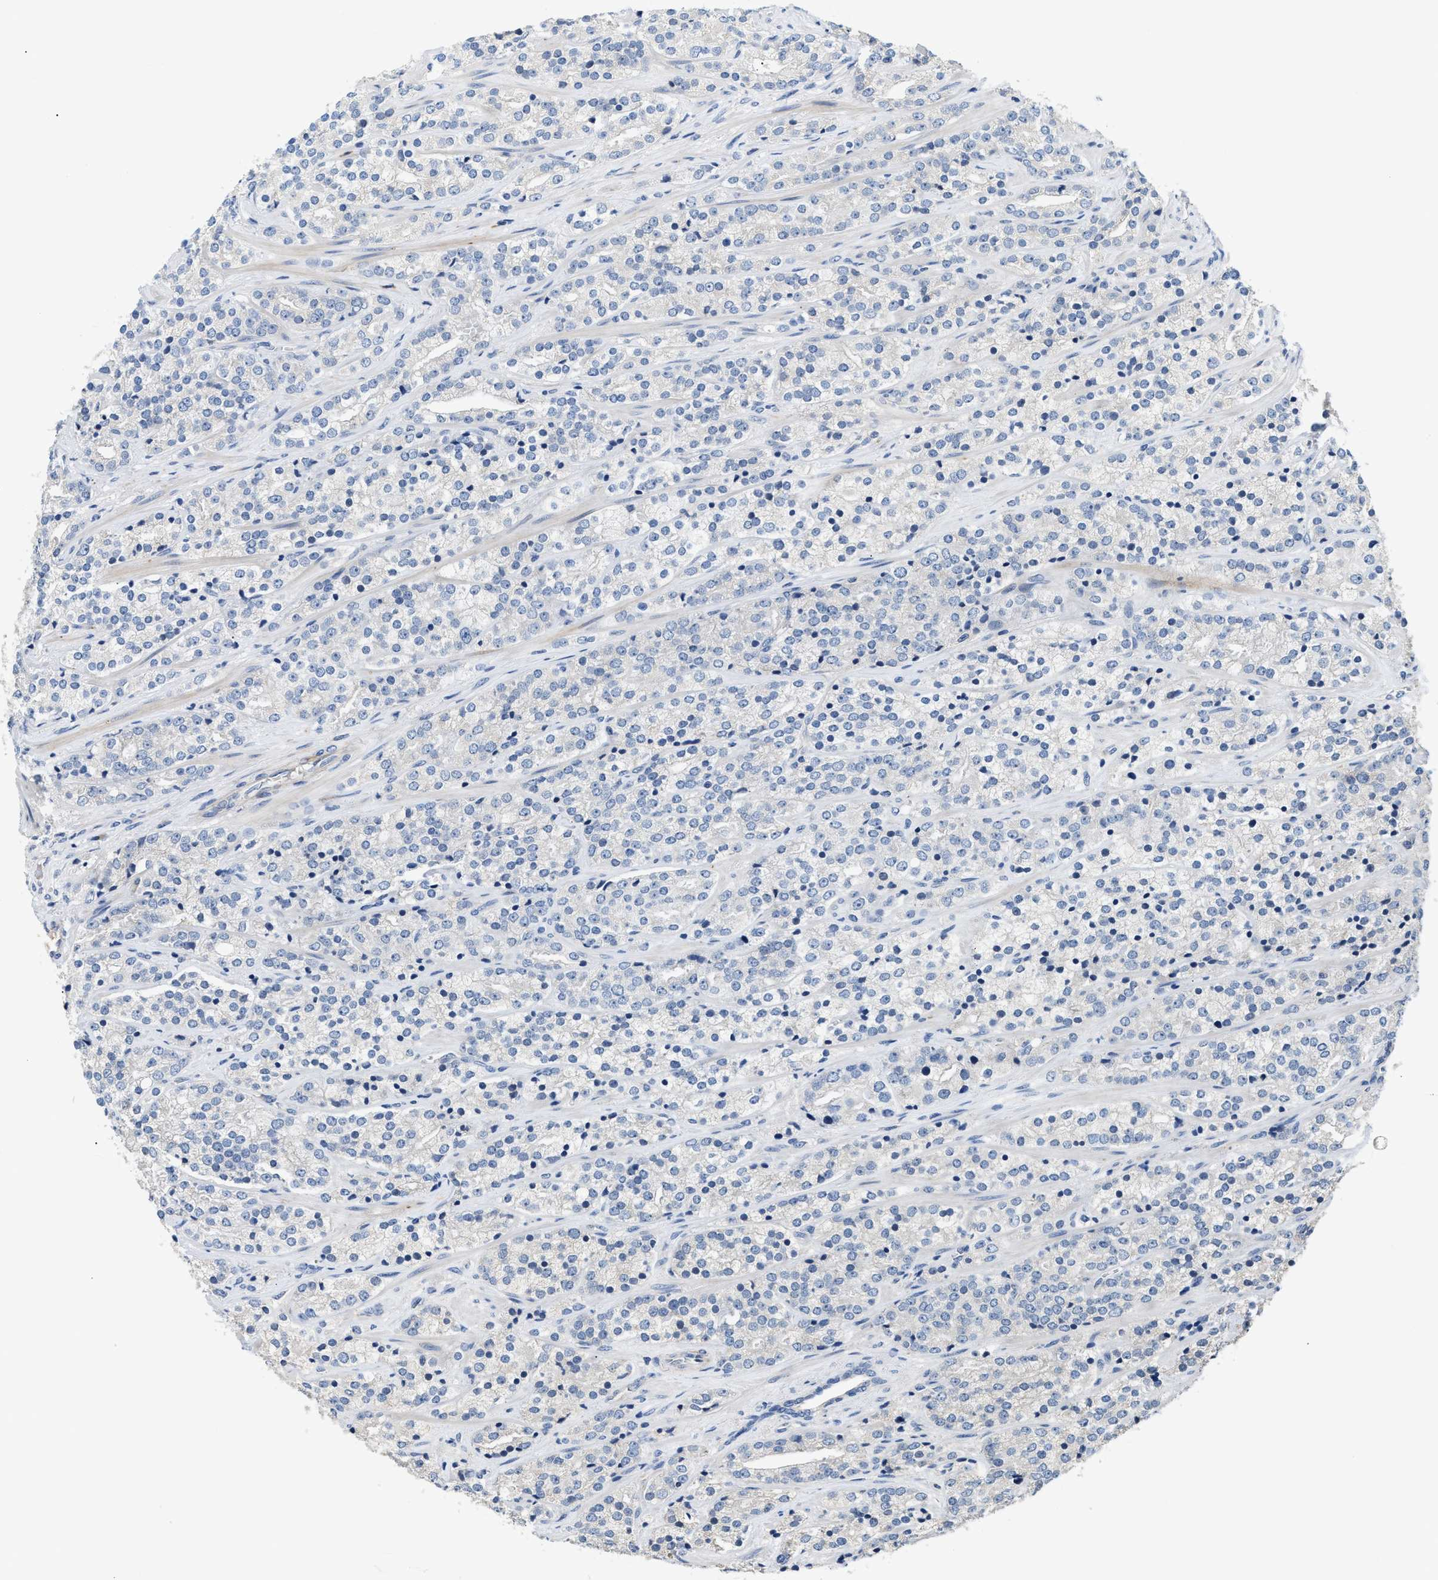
{"staining": {"intensity": "negative", "quantity": "none", "location": "none"}, "tissue": "prostate cancer", "cell_type": "Tumor cells", "image_type": "cancer", "snomed": [{"axis": "morphology", "description": "Adenocarcinoma, High grade"}, {"axis": "topography", "description": "Prostate"}], "caption": "Immunohistochemistry (IHC) image of neoplastic tissue: human prostate cancer (adenocarcinoma (high-grade)) stained with DAB shows no significant protein positivity in tumor cells.", "gene": "IL17RC", "patient": {"sex": "male", "age": 71}}